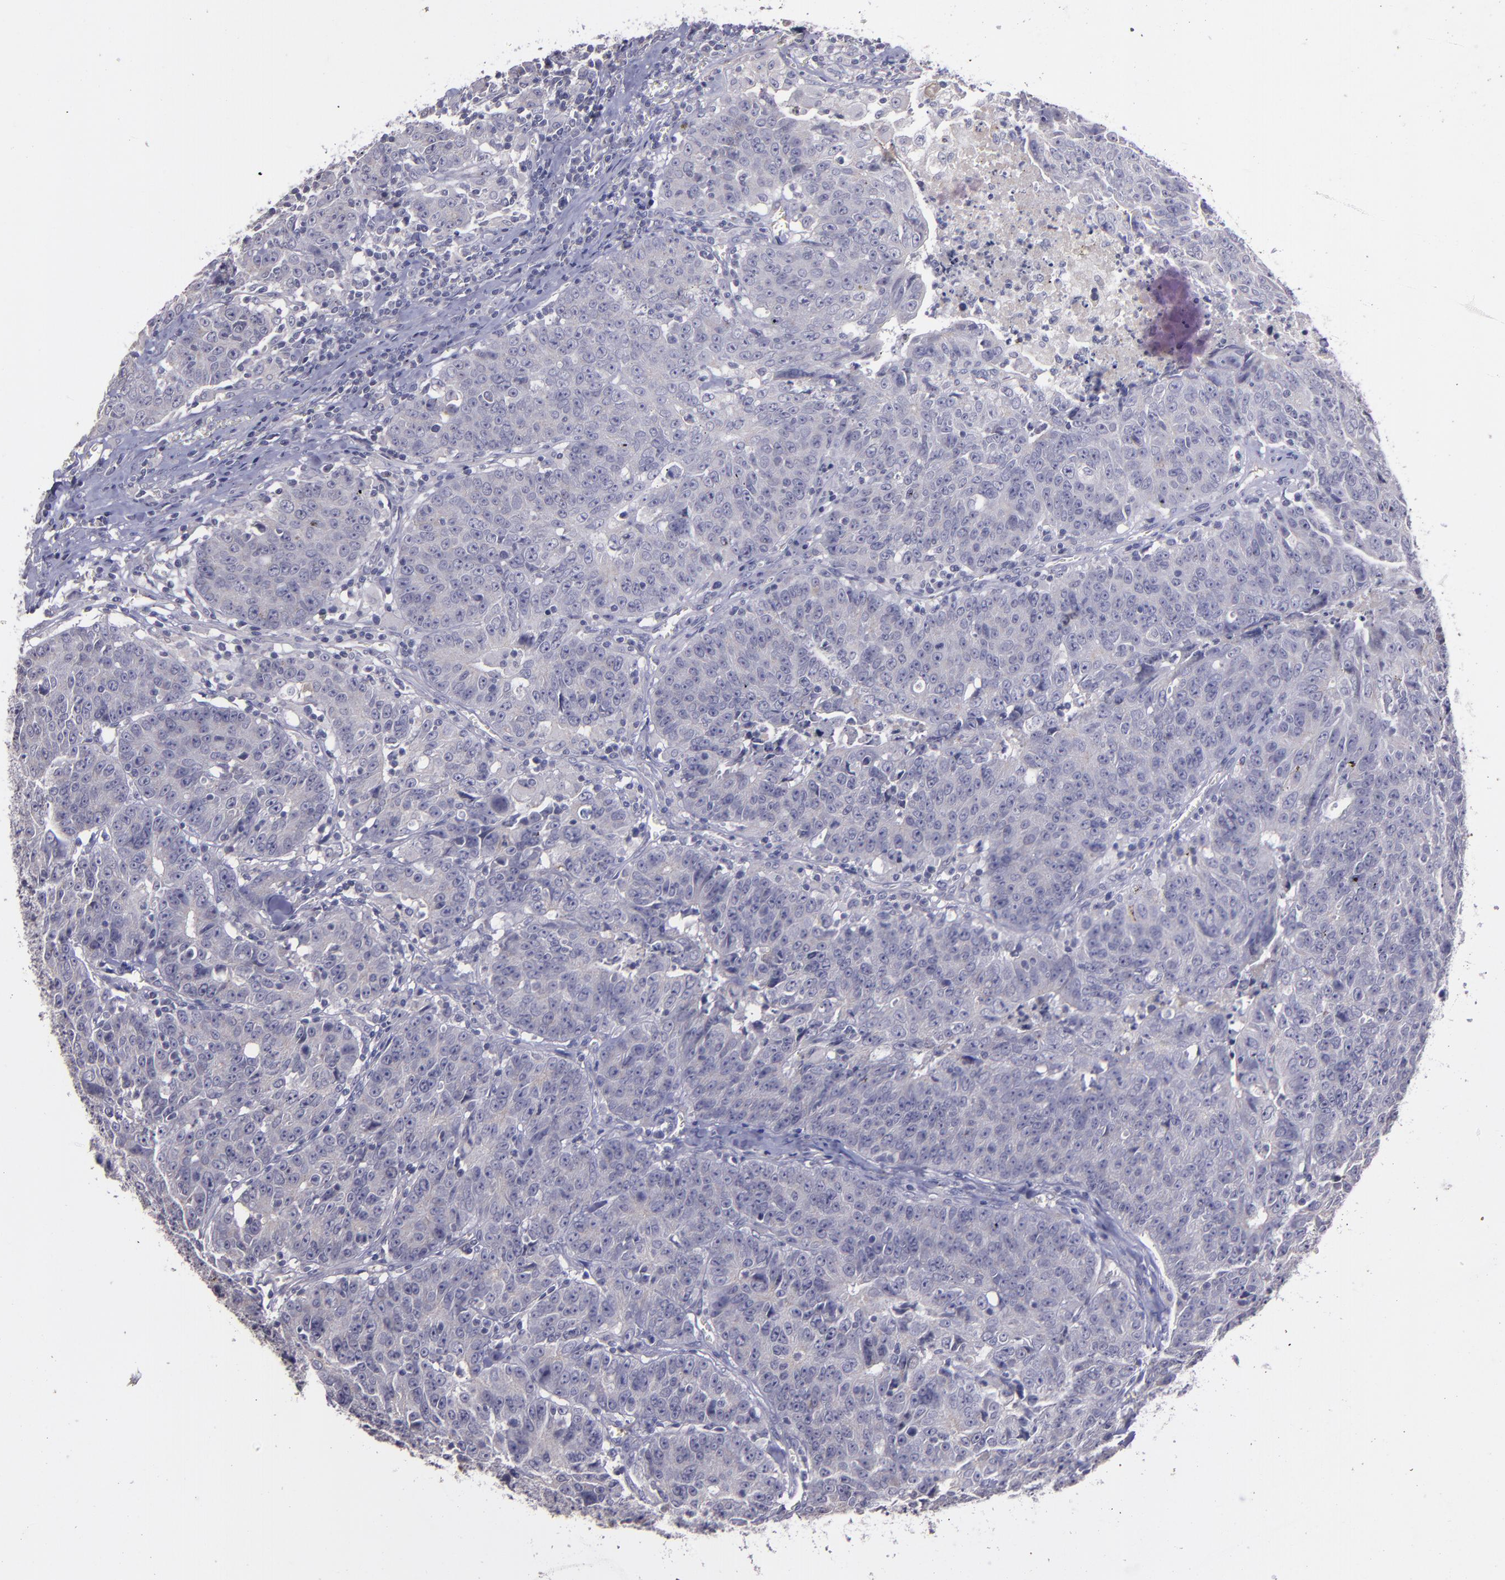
{"staining": {"intensity": "negative", "quantity": "none", "location": "none"}, "tissue": "colorectal cancer", "cell_type": "Tumor cells", "image_type": "cancer", "snomed": [{"axis": "morphology", "description": "Adenocarcinoma, NOS"}, {"axis": "topography", "description": "Colon"}], "caption": "This is an IHC image of colorectal cancer (adenocarcinoma). There is no positivity in tumor cells.", "gene": "MASP1", "patient": {"sex": "female", "age": 53}}